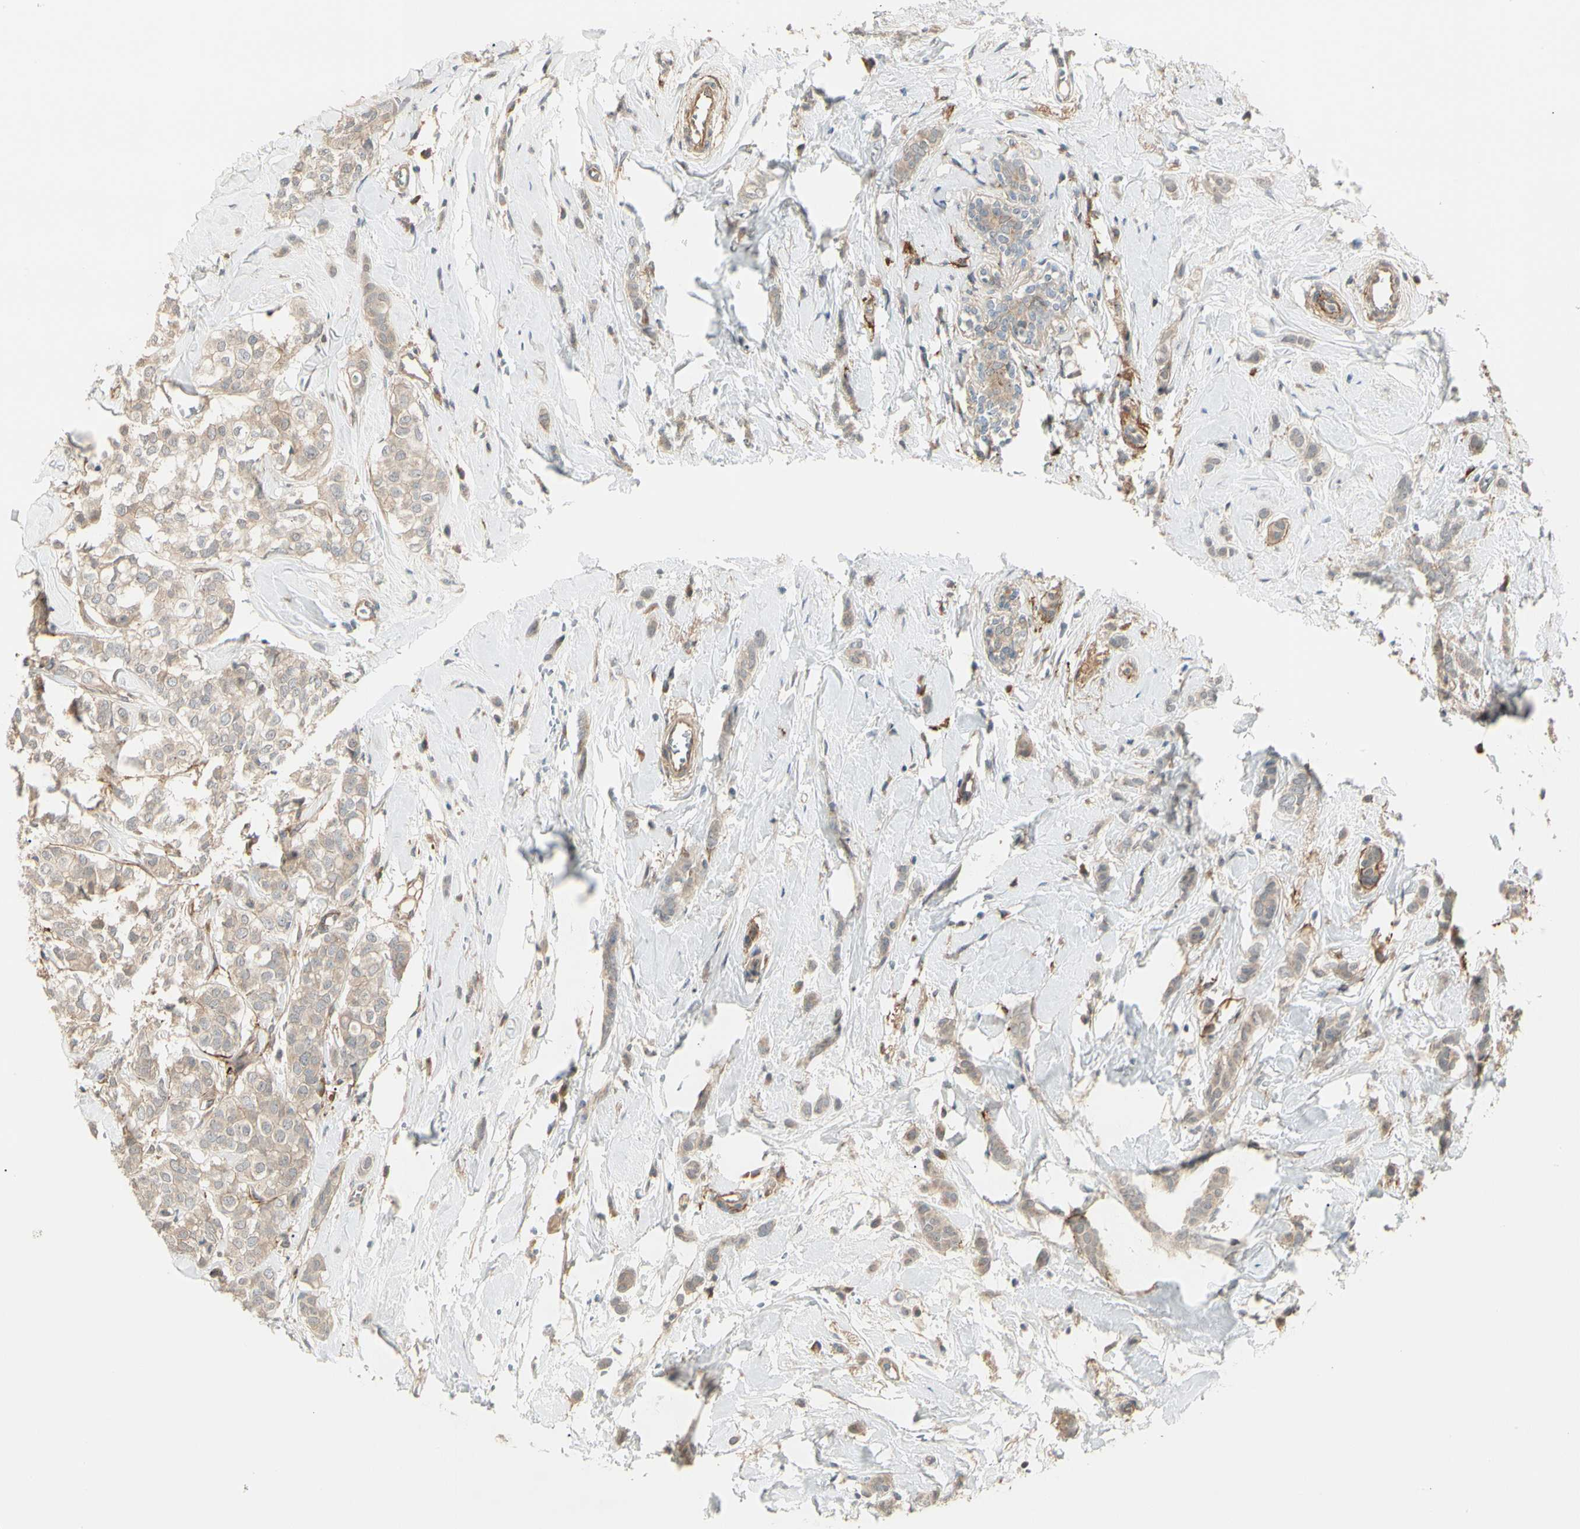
{"staining": {"intensity": "moderate", "quantity": ">75%", "location": "cytoplasmic/membranous"}, "tissue": "breast cancer", "cell_type": "Tumor cells", "image_type": "cancer", "snomed": [{"axis": "morphology", "description": "Lobular carcinoma"}, {"axis": "topography", "description": "Breast"}], "caption": "A high-resolution photomicrograph shows IHC staining of lobular carcinoma (breast), which reveals moderate cytoplasmic/membranous positivity in approximately >75% of tumor cells.", "gene": "F2R", "patient": {"sex": "female", "age": 60}}